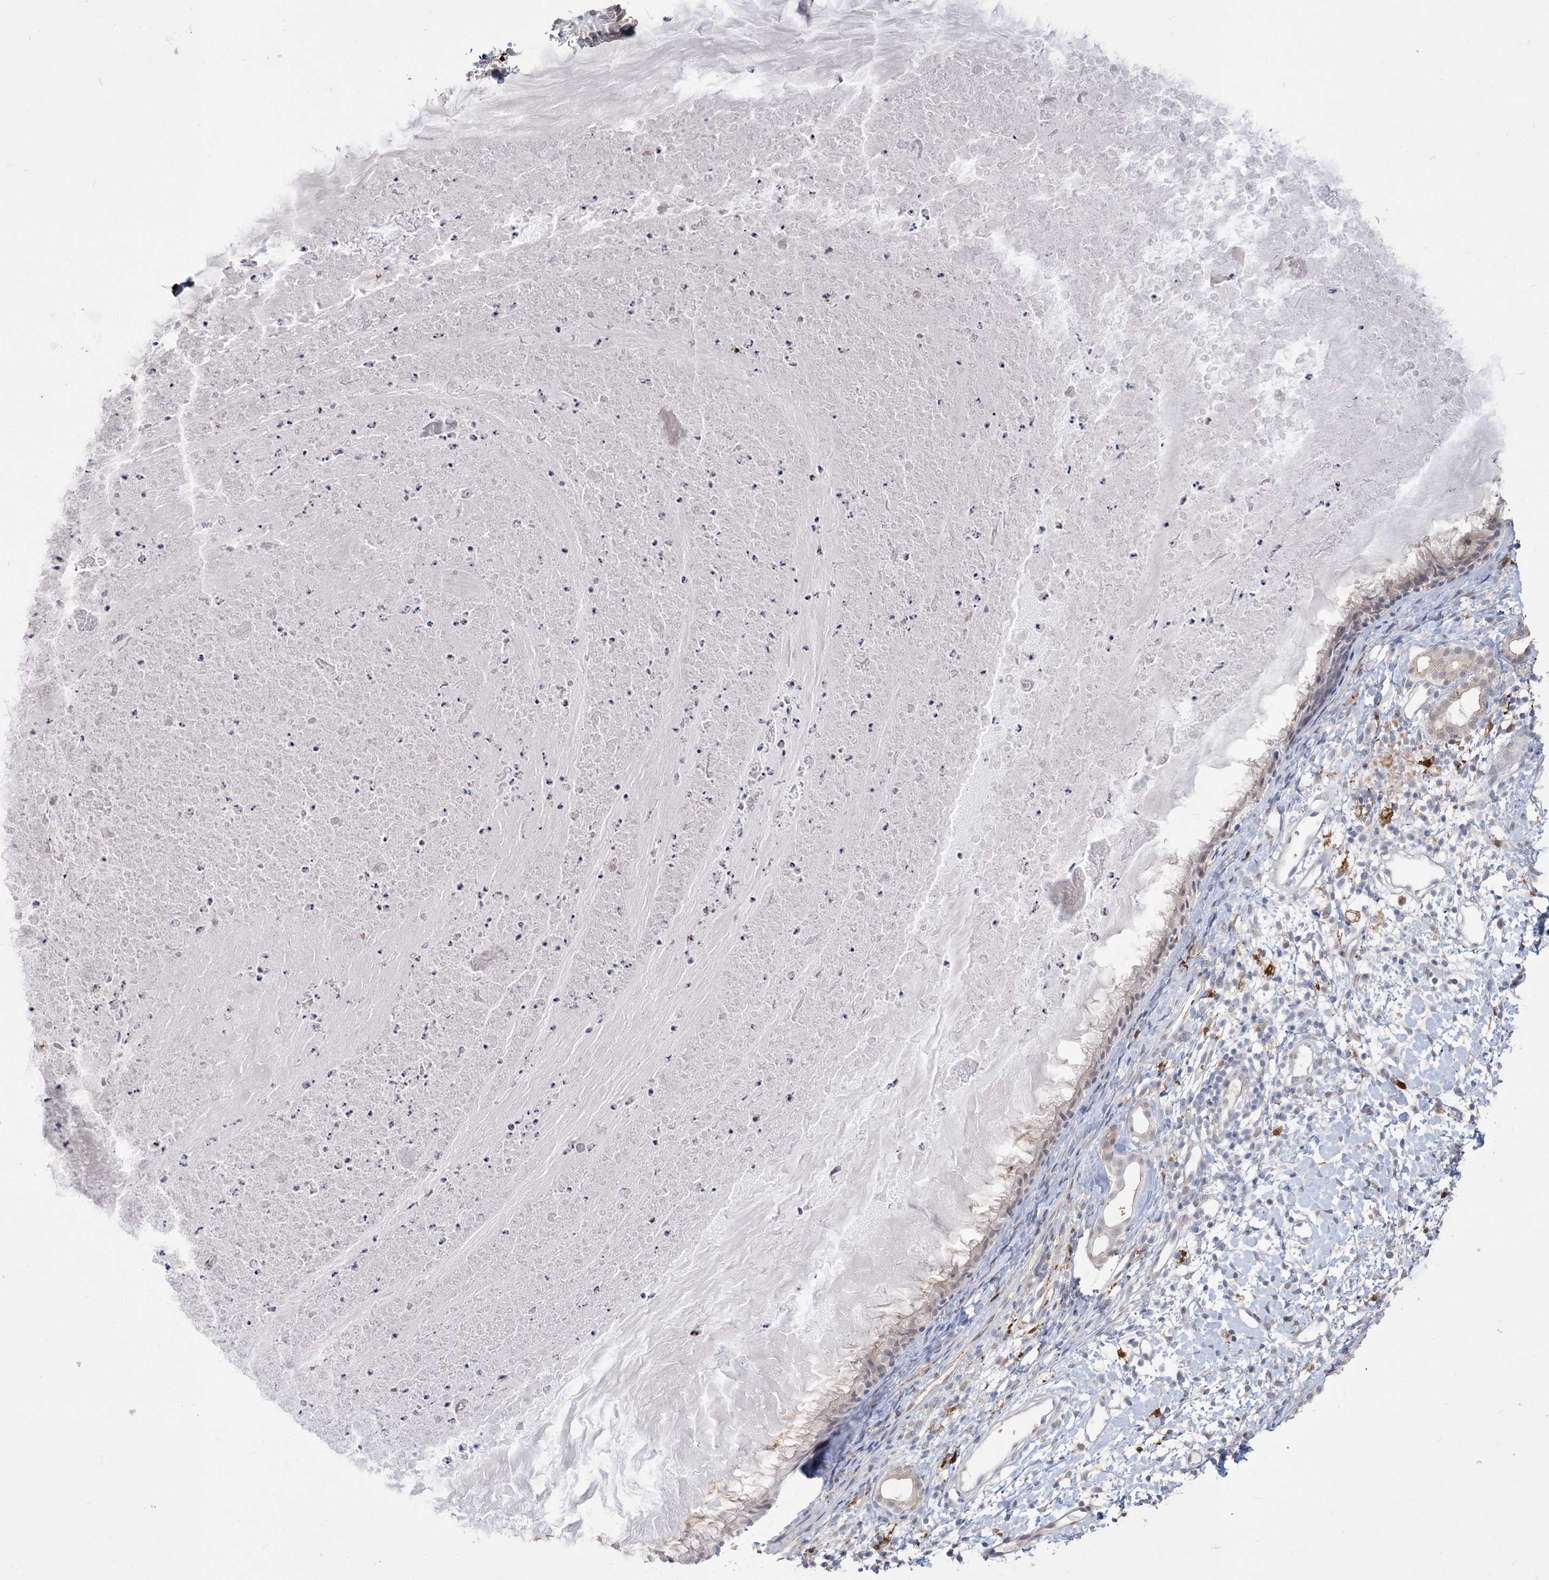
{"staining": {"intensity": "weak", "quantity": "<25%", "location": "cytoplasmic/membranous"}, "tissue": "nasopharynx", "cell_type": "Respiratory epithelial cells", "image_type": "normal", "snomed": [{"axis": "morphology", "description": "Normal tissue, NOS"}, {"axis": "topography", "description": "Nasopharynx"}], "caption": "This is a micrograph of immunohistochemistry staining of normal nasopharynx, which shows no positivity in respiratory epithelial cells.", "gene": "TSPEAR", "patient": {"sex": "male", "age": 22}}